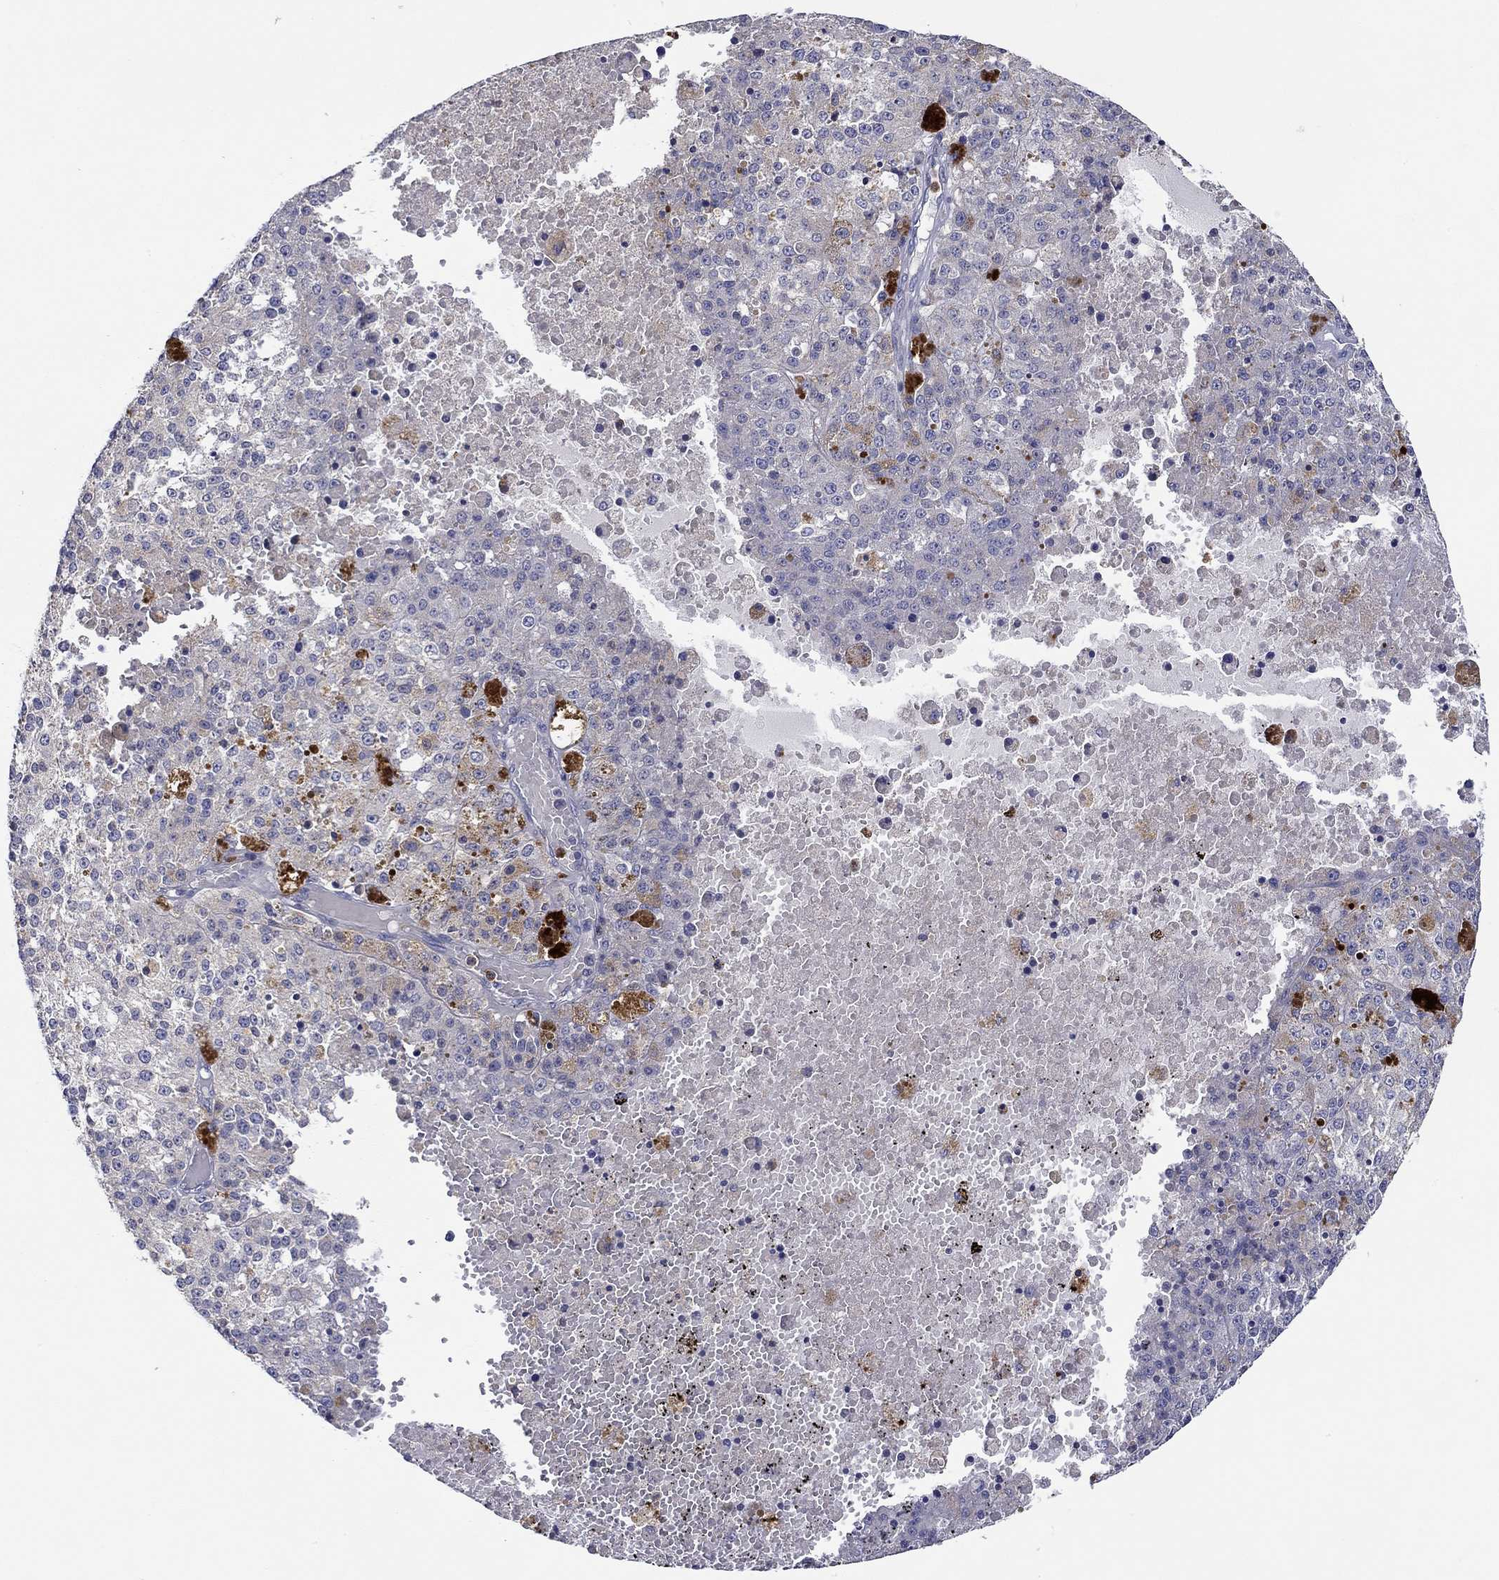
{"staining": {"intensity": "weak", "quantity": "<25%", "location": "cytoplasmic/membranous"}, "tissue": "melanoma", "cell_type": "Tumor cells", "image_type": "cancer", "snomed": [{"axis": "morphology", "description": "Malignant melanoma, Metastatic site"}, {"axis": "topography", "description": "Lymph node"}], "caption": "Tumor cells show no significant protein positivity in melanoma. (DAB (3,3'-diaminobenzidine) immunohistochemistry with hematoxylin counter stain).", "gene": "CHIT1", "patient": {"sex": "female", "age": 64}}